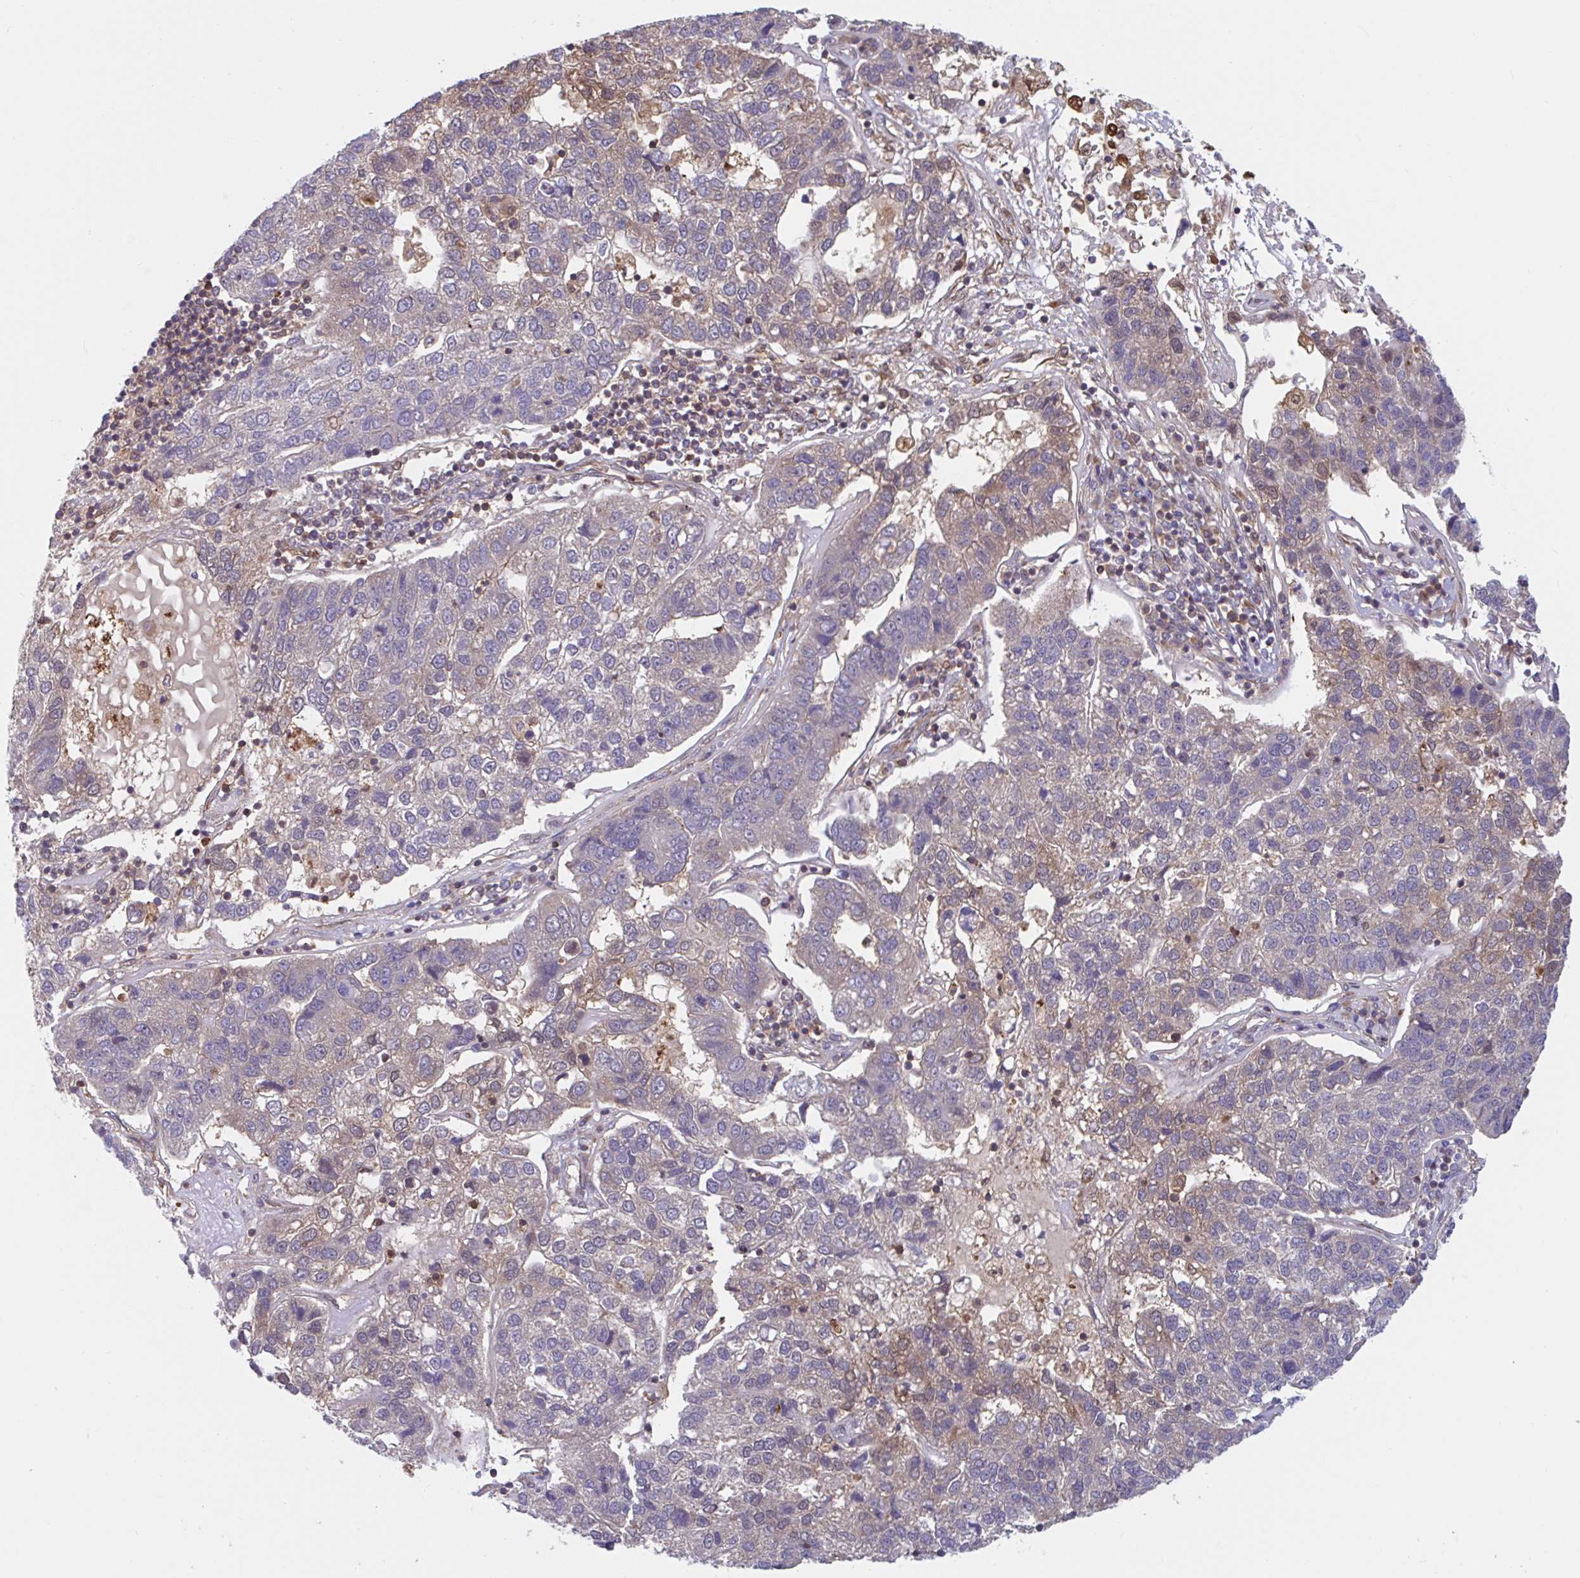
{"staining": {"intensity": "moderate", "quantity": "<25%", "location": "cytoplasmic/membranous,nuclear"}, "tissue": "pancreatic cancer", "cell_type": "Tumor cells", "image_type": "cancer", "snomed": [{"axis": "morphology", "description": "Adenocarcinoma, NOS"}, {"axis": "topography", "description": "Pancreas"}], "caption": "Moderate cytoplasmic/membranous and nuclear positivity for a protein is identified in approximately <25% of tumor cells of adenocarcinoma (pancreatic) using immunohistochemistry.", "gene": "LMNTD2", "patient": {"sex": "female", "age": 61}}